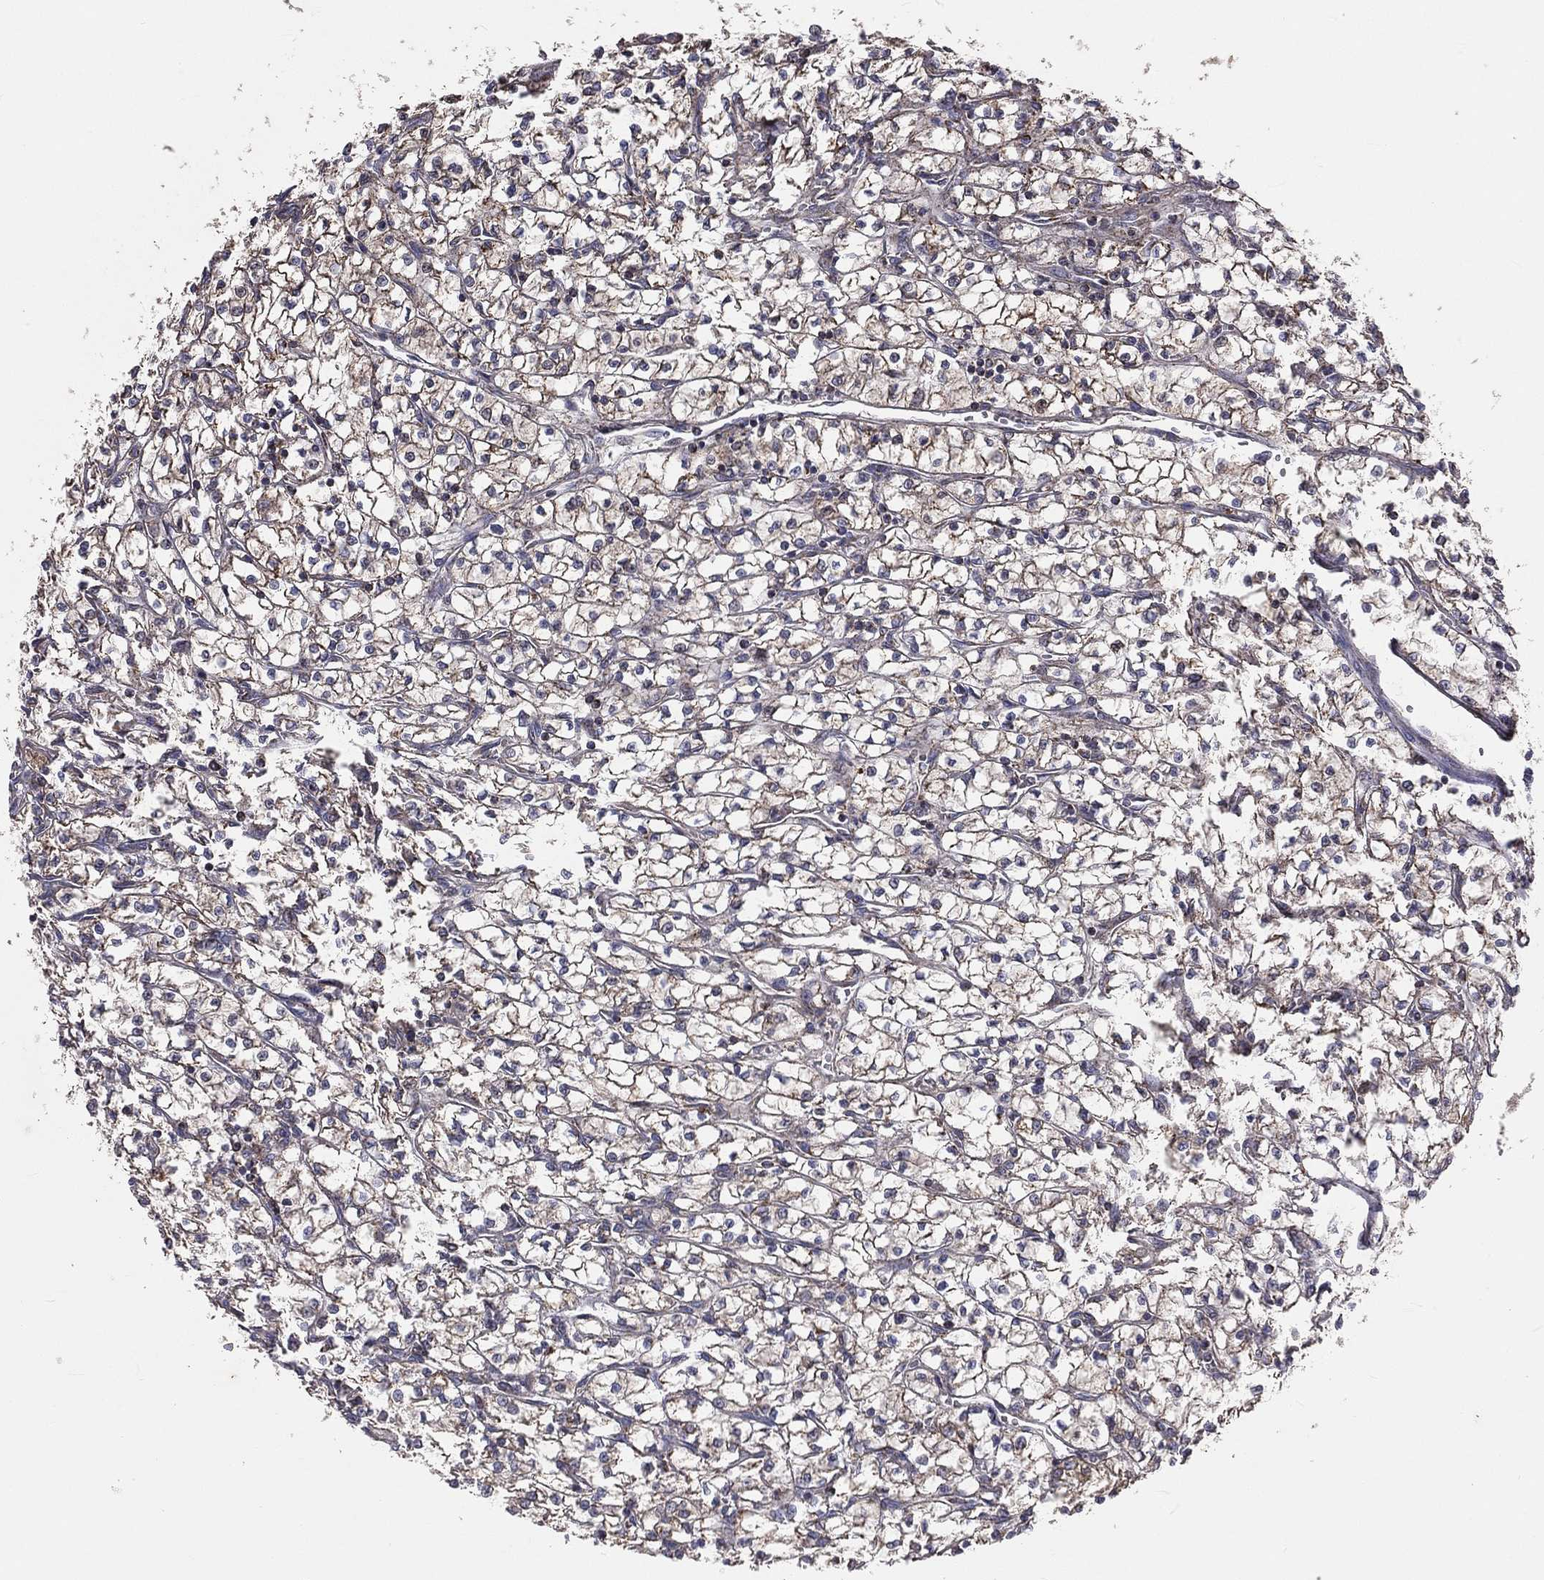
{"staining": {"intensity": "moderate", "quantity": "25%-75%", "location": "cytoplasmic/membranous"}, "tissue": "renal cancer", "cell_type": "Tumor cells", "image_type": "cancer", "snomed": [{"axis": "morphology", "description": "Adenocarcinoma, NOS"}, {"axis": "topography", "description": "Kidney"}], "caption": "DAB immunohistochemical staining of human renal cancer (adenocarcinoma) demonstrates moderate cytoplasmic/membranous protein staining in approximately 25%-75% of tumor cells.", "gene": "GPD1", "patient": {"sex": "female", "age": 64}}